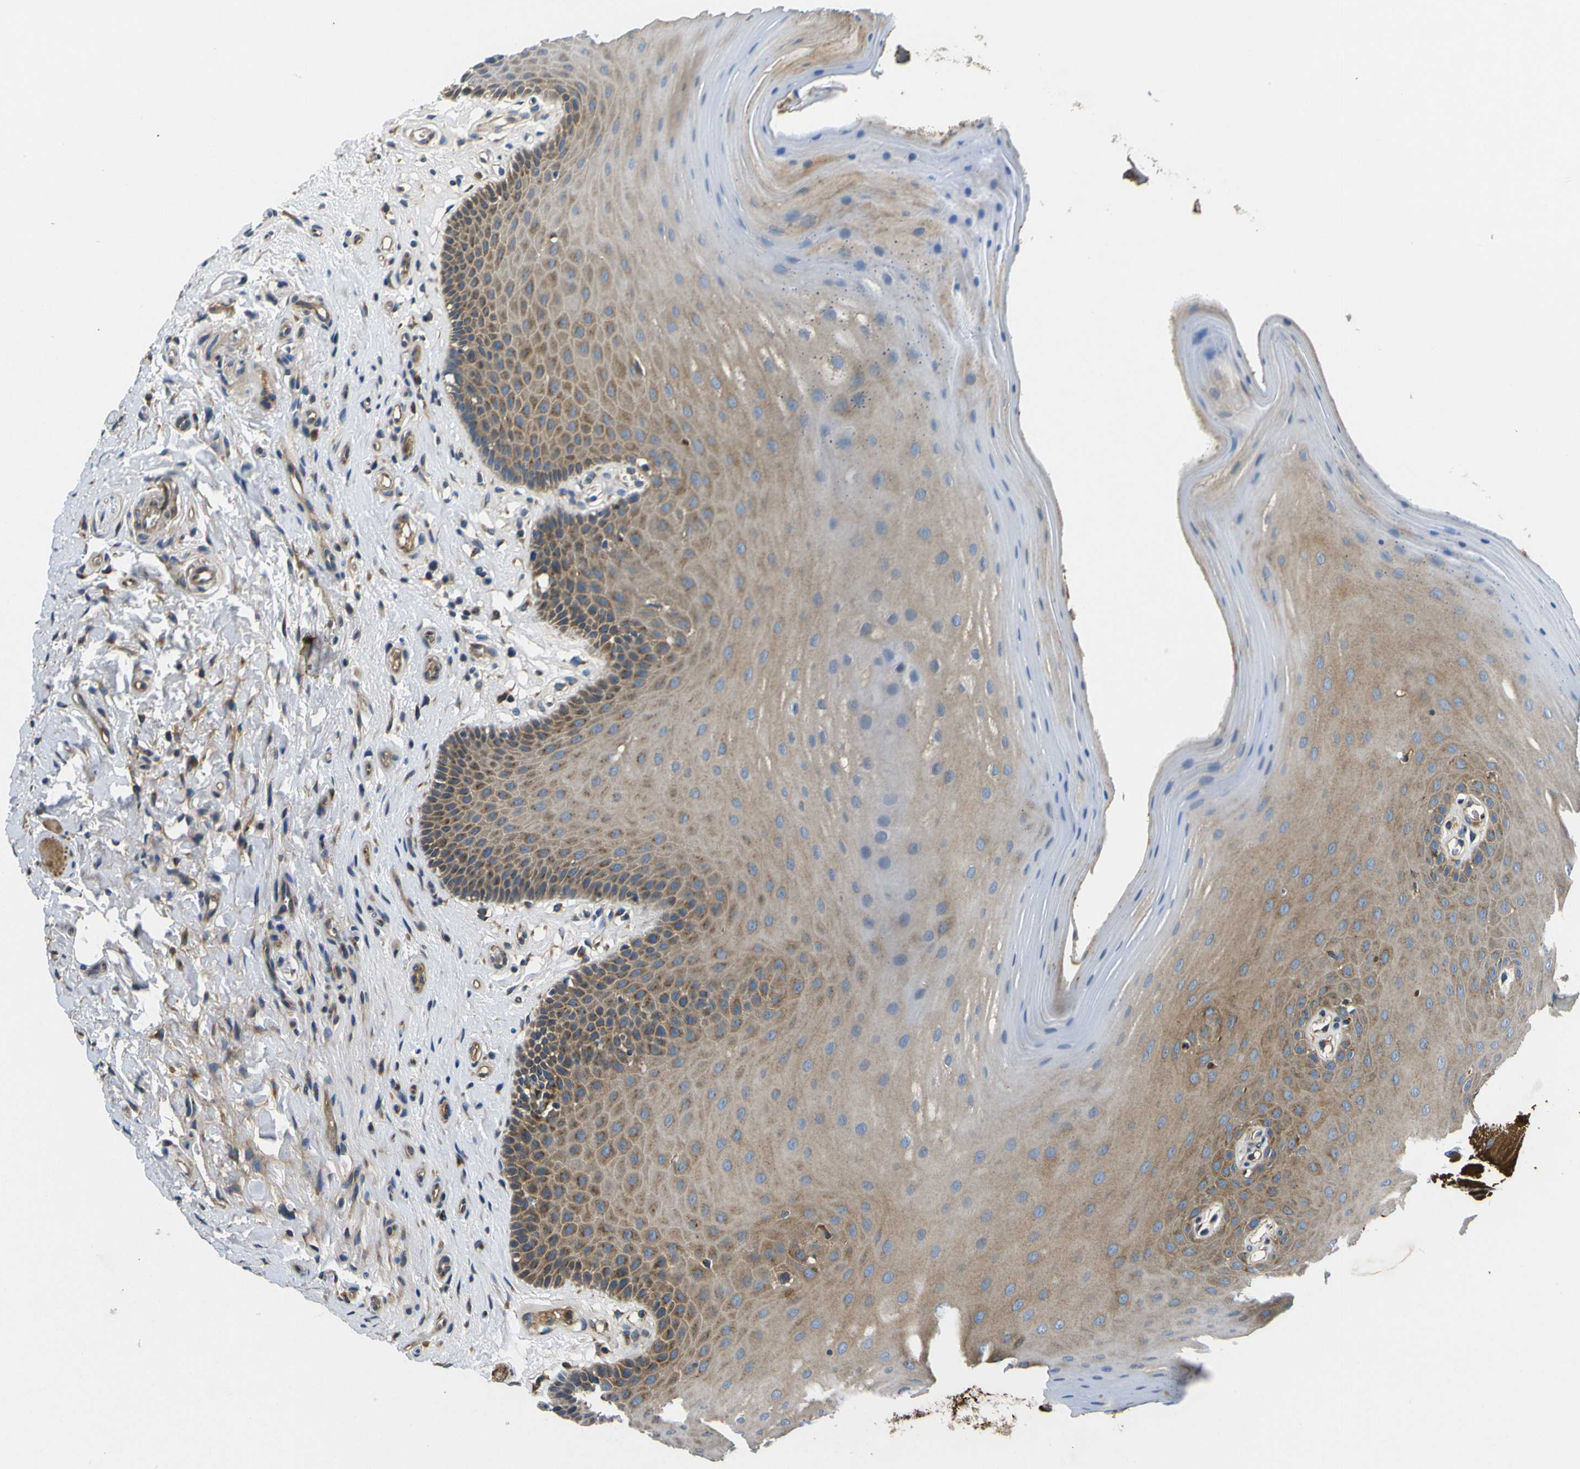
{"staining": {"intensity": "moderate", "quantity": ">75%", "location": "cytoplasmic/membranous"}, "tissue": "oral mucosa", "cell_type": "Squamous epithelial cells", "image_type": "normal", "snomed": [{"axis": "morphology", "description": "Normal tissue, NOS"}, {"axis": "topography", "description": "Skeletal muscle"}, {"axis": "topography", "description": "Oral tissue"}], "caption": "High-magnification brightfield microscopy of benign oral mucosa stained with DAB (3,3'-diaminobenzidine) (brown) and counterstained with hematoxylin (blue). squamous epithelial cells exhibit moderate cytoplasmic/membranous staining is identified in about>75% of cells. Using DAB (brown) and hematoxylin (blue) stains, captured at high magnification using brightfield microscopy.", "gene": "RAB1B", "patient": {"sex": "male", "age": 58}}